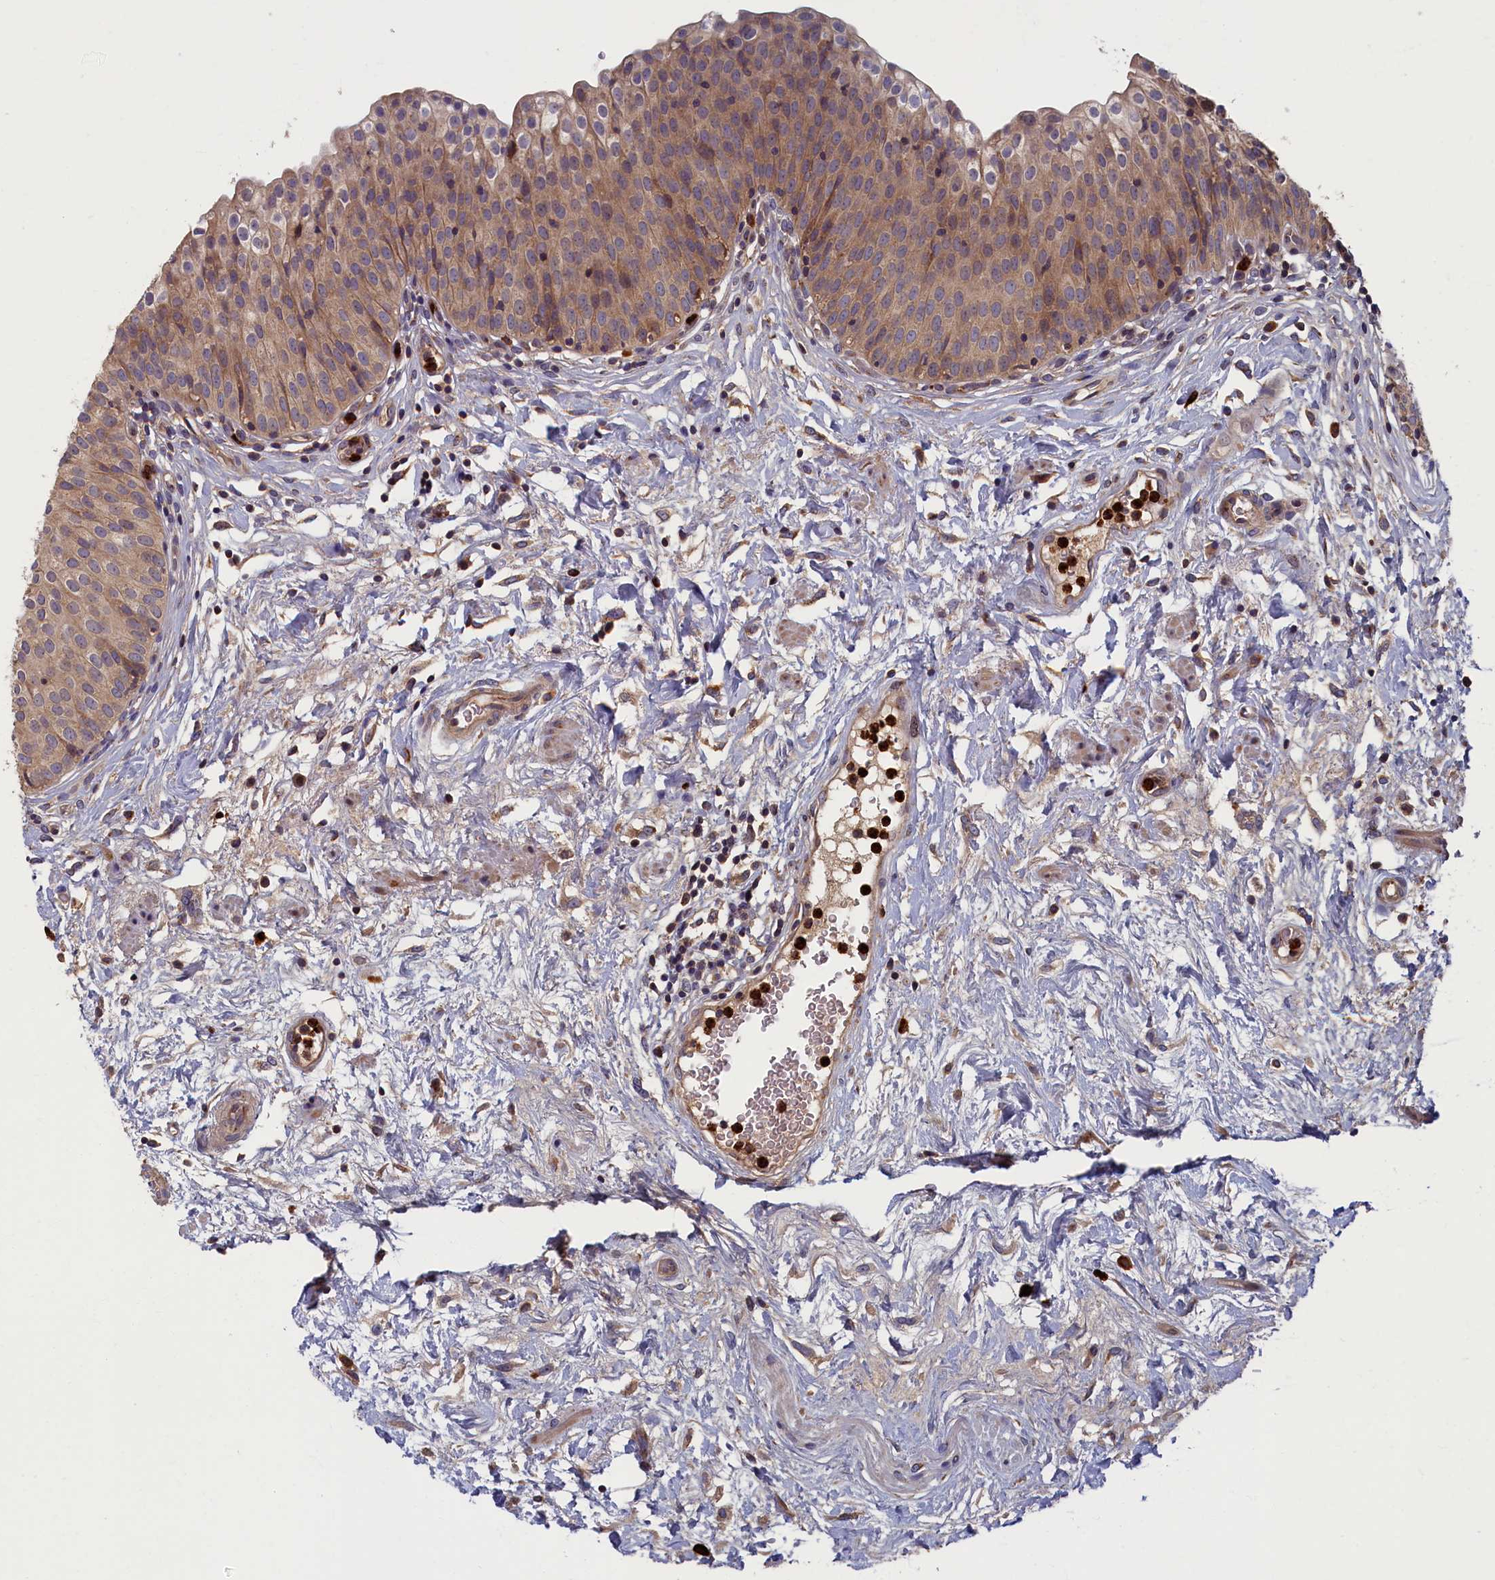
{"staining": {"intensity": "moderate", "quantity": ">75%", "location": "cytoplasmic/membranous"}, "tissue": "urinary bladder", "cell_type": "Urothelial cells", "image_type": "normal", "snomed": [{"axis": "morphology", "description": "Normal tissue, NOS"}, {"axis": "topography", "description": "Urinary bladder"}], "caption": "Brown immunohistochemical staining in unremarkable urinary bladder demonstrates moderate cytoplasmic/membranous expression in approximately >75% of urothelial cells.", "gene": "TNK2", "patient": {"sex": "male", "age": 55}}